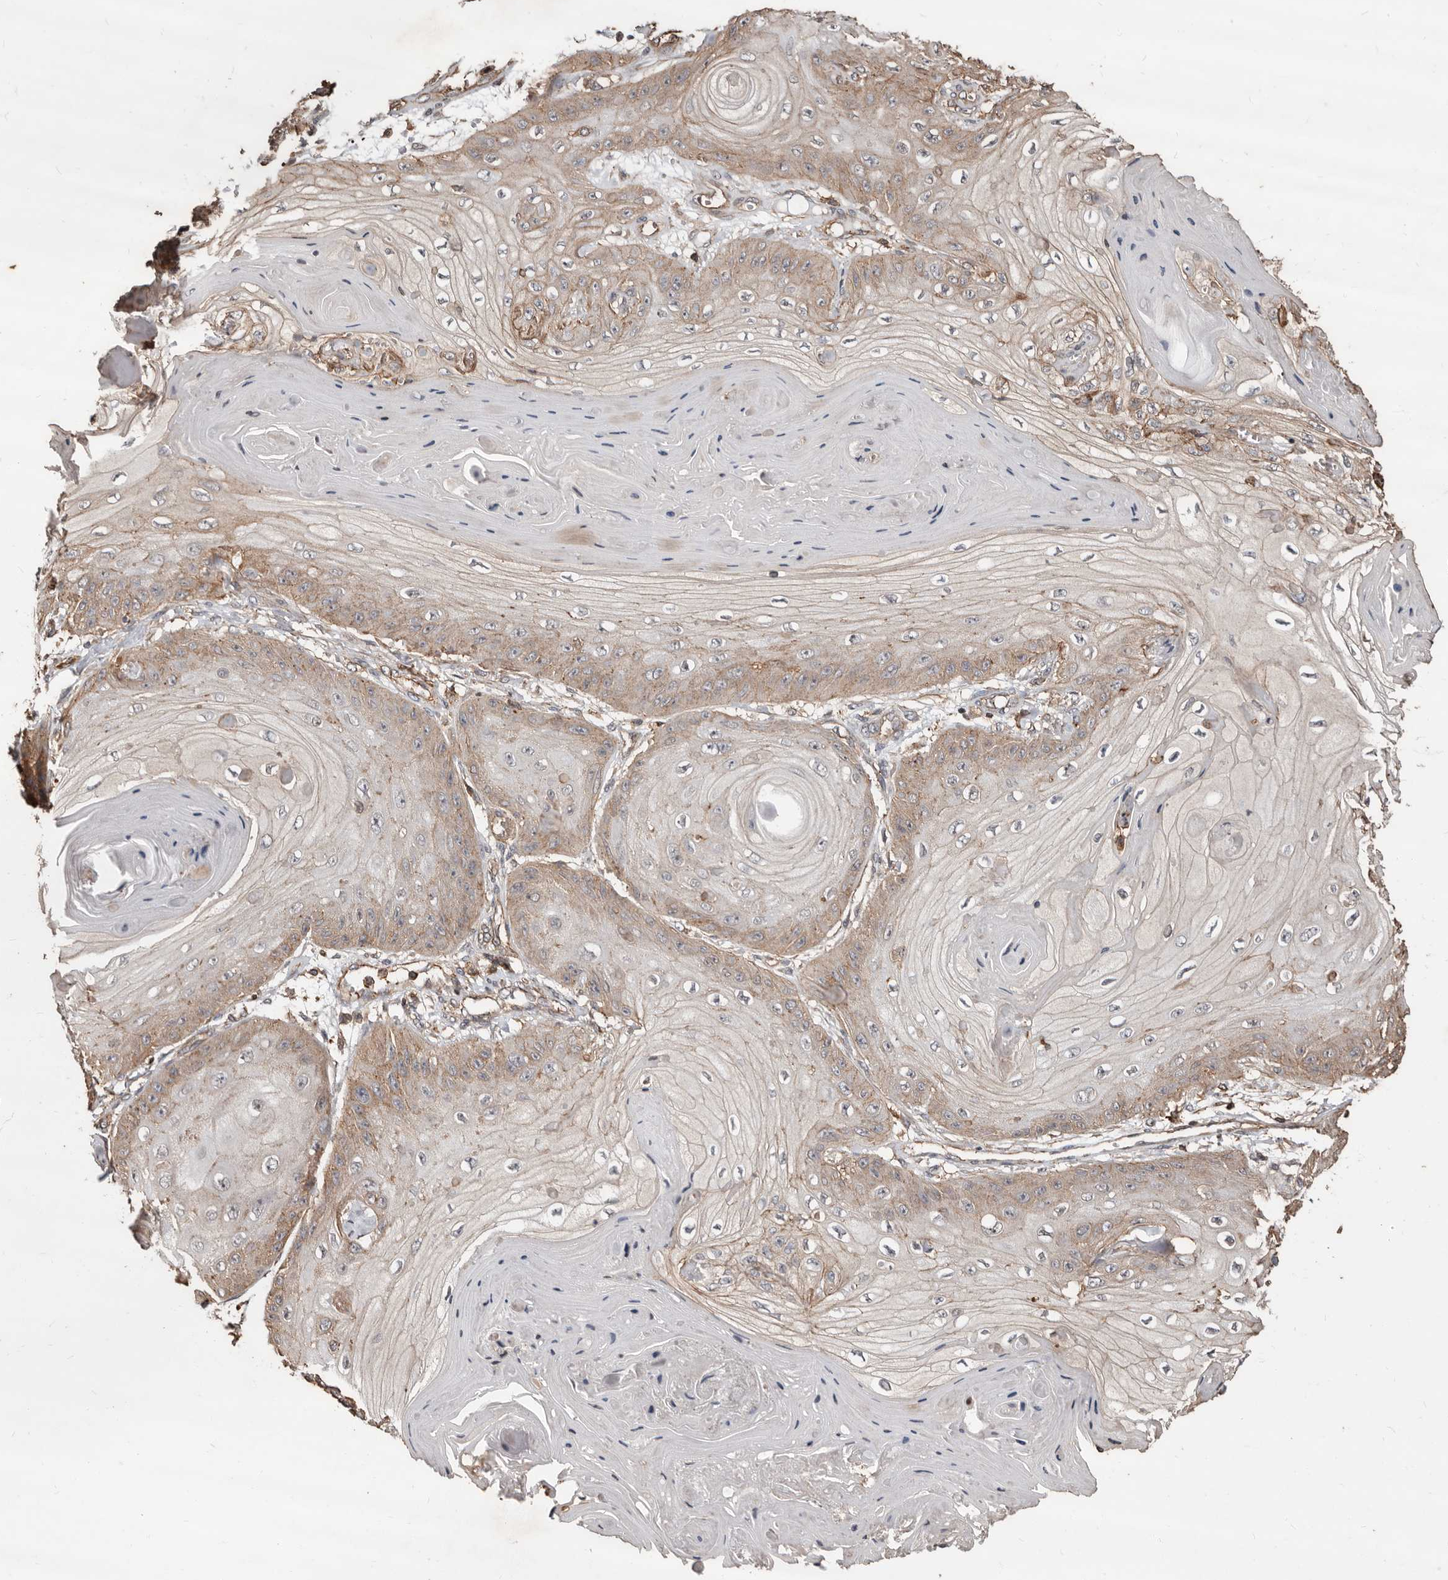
{"staining": {"intensity": "weak", "quantity": "25%-75%", "location": "cytoplasmic/membranous"}, "tissue": "skin cancer", "cell_type": "Tumor cells", "image_type": "cancer", "snomed": [{"axis": "morphology", "description": "Squamous cell carcinoma, NOS"}, {"axis": "topography", "description": "Skin"}], "caption": "Human squamous cell carcinoma (skin) stained with a brown dye shows weak cytoplasmic/membranous positive expression in about 25%-75% of tumor cells.", "gene": "GSK3A", "patient": {"sex": "male", "age": 74}}